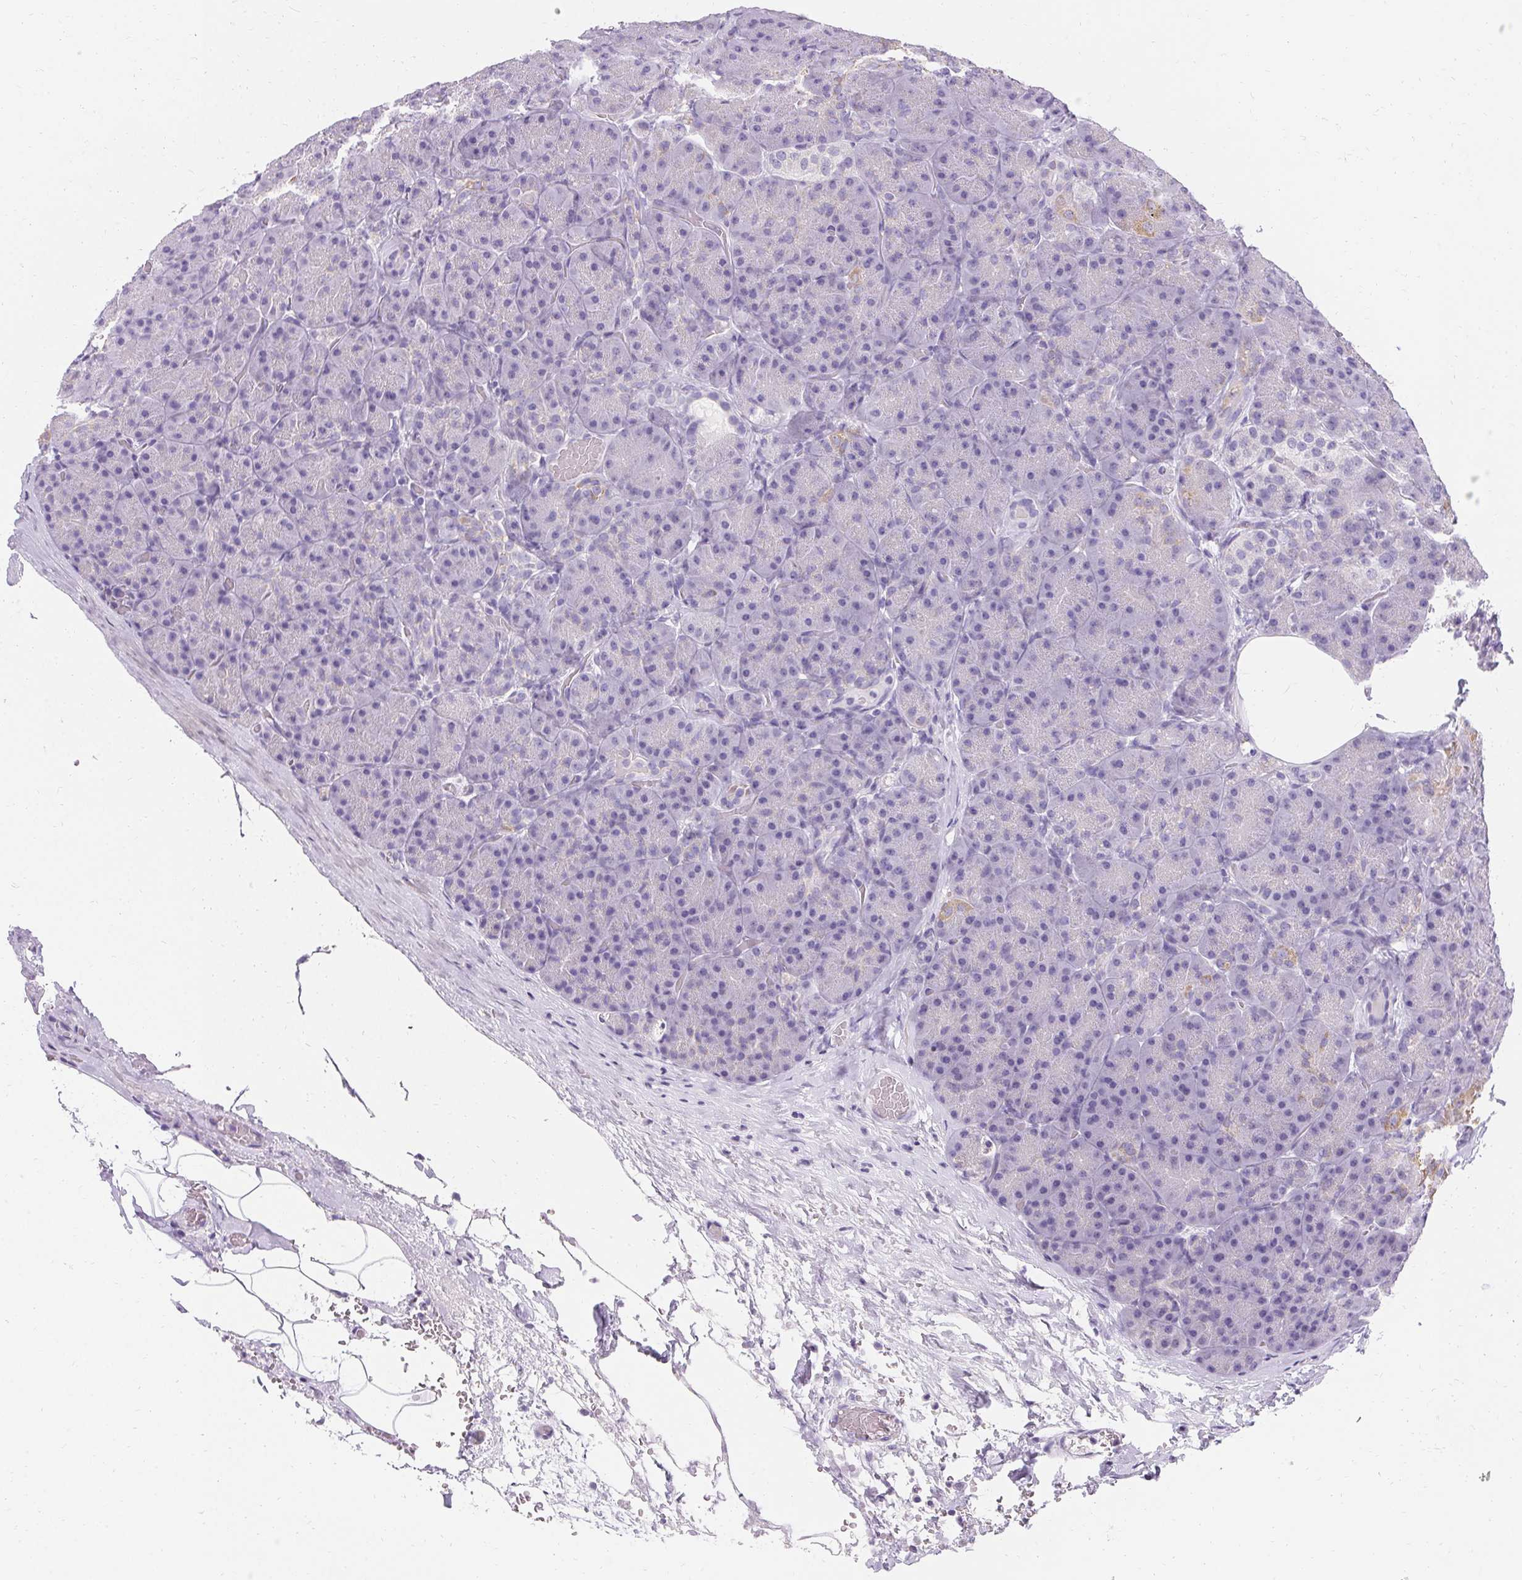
{"staining": {"intensity": "negative", "quantity": "none", "location": "none"}, "tissue": "pancreas", "cell_type": "Exocrine glandular cells", "image_type": "normal", "snomed": [{"axis": "morphology", "description": "Normal tissue, NOS"}, {"axis": "topography", "description": "Pancreas"}], "caption": "IHC of normal pancreas displays no positivity in exocrine glandular cells.", "gene": "ASGR2", "patient": {"sex": "male", "age": 57}}